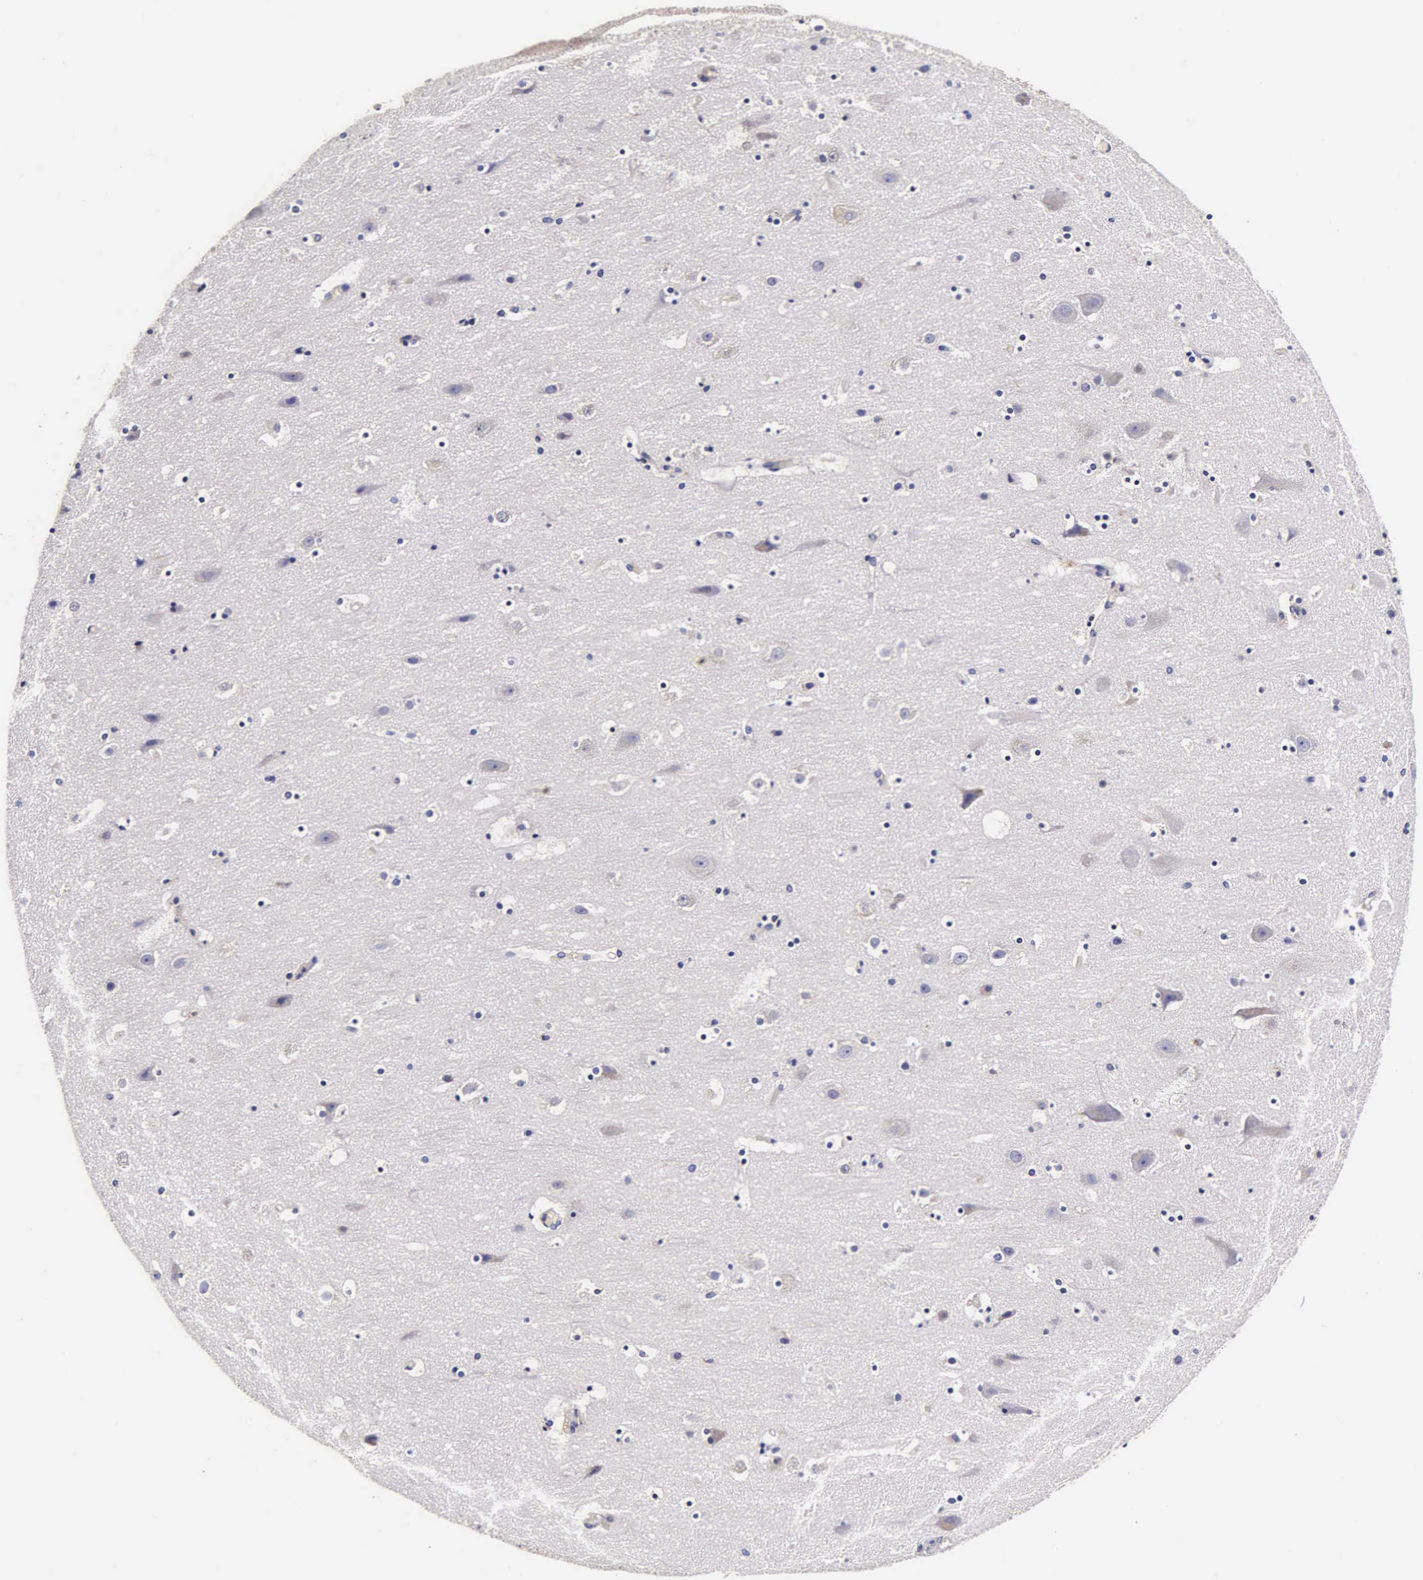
{"staining": {"intensity": "negative", "quantity": "none", "location": "none"}, "tissue": "cerebral cortex", "cell_type": "Endothelial cells", "image_type": "normal", "snomed": [{"axis": "morphology", "description": "Normal tissue, NOS"}, {"axis": "topography", "description": "Cerebral cortex"}], "caption": "Histopathology image shows no significant protein positivity in endothelial cells of normal cerebral cortex.", "gene": "CTSB", "patient": {"sex": "male", "age": 45}}